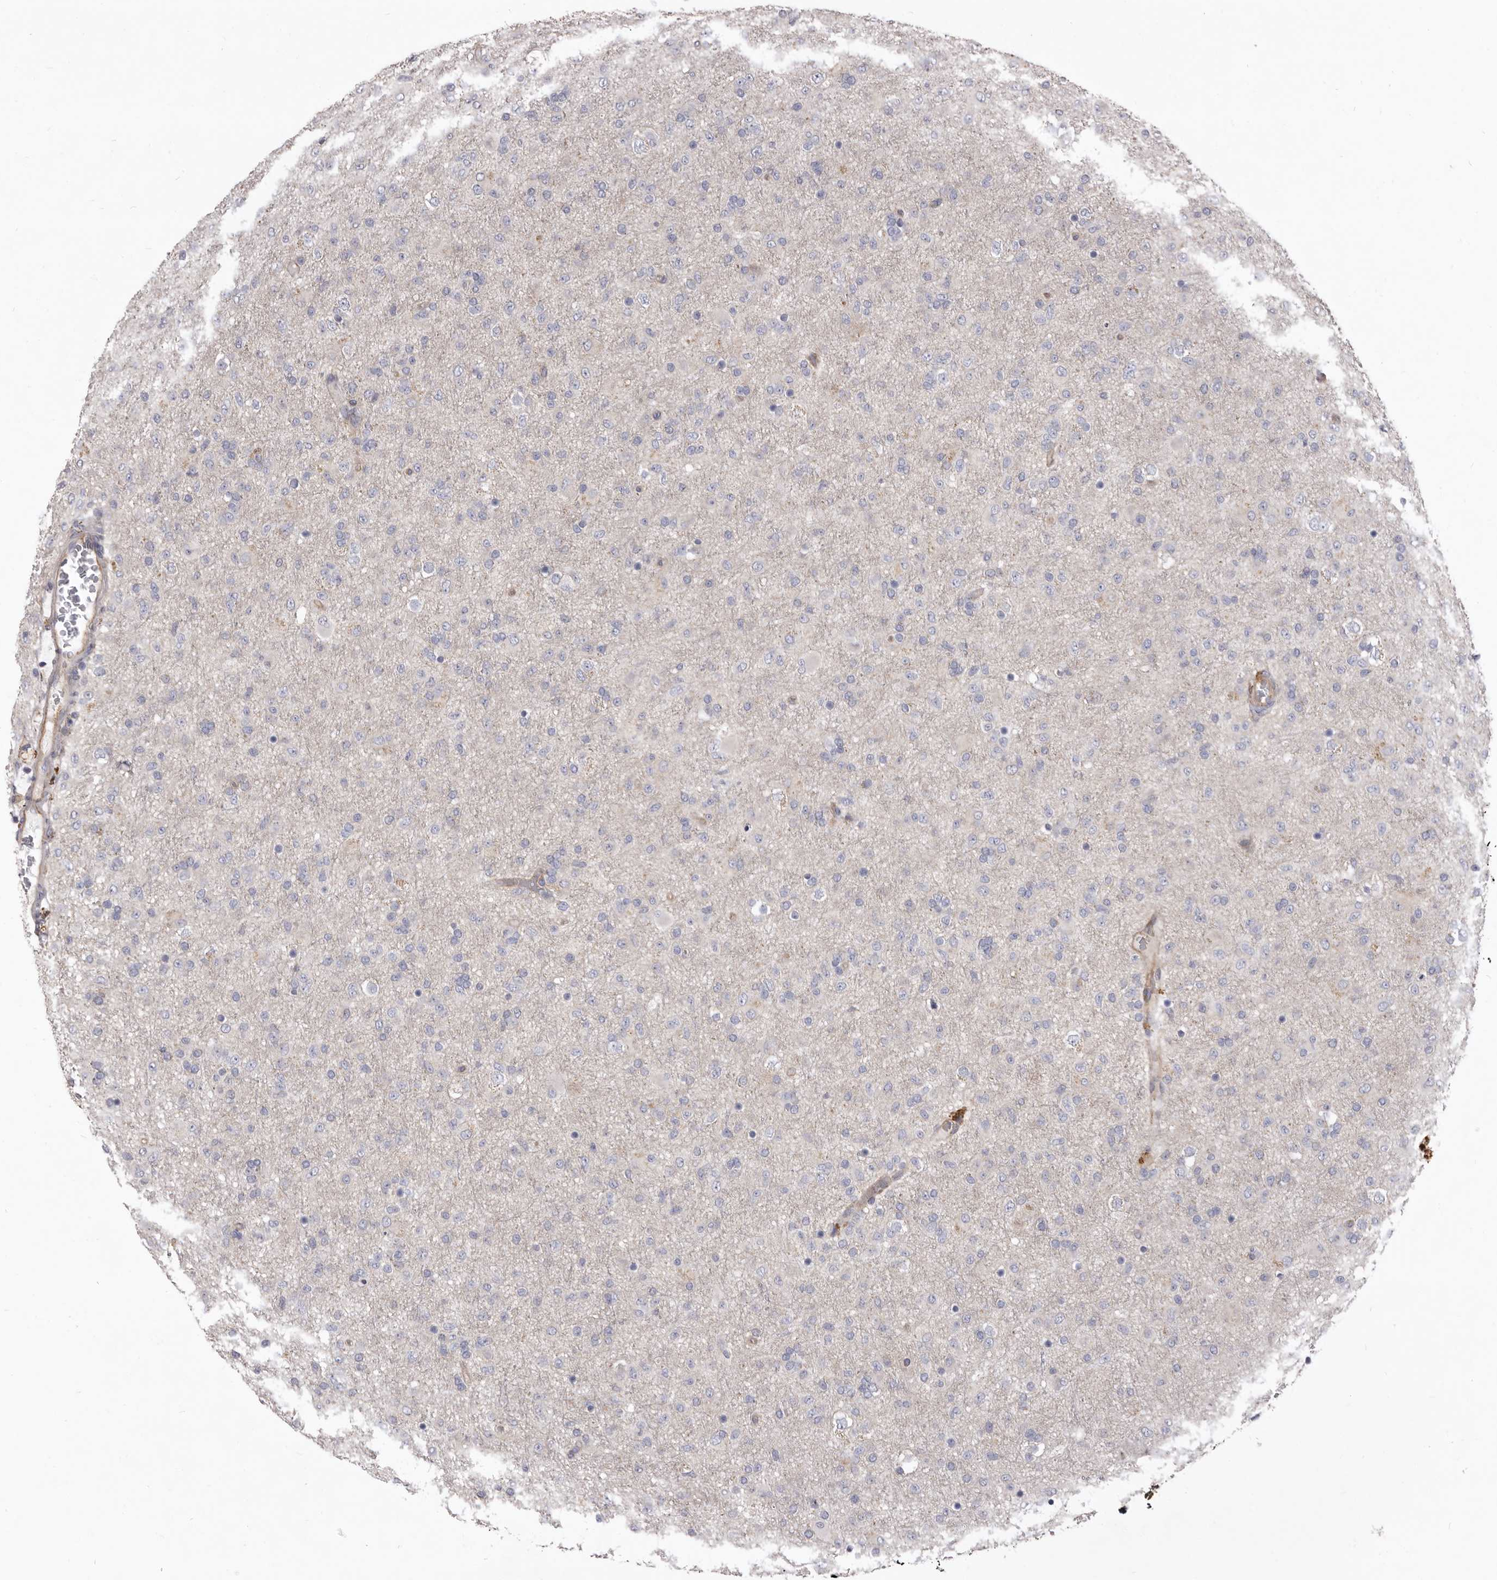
{"staining": {"intensity": "negative", "quantity": "none", "location": "none"}, "tissue": "glioma", "cell_type": "Tumor cells", "image_type": "cancer", "snomed": [{"axis": "morphology", "description": "Glioma, malignant, Low grade"}, {"axis": "topography", "description": "Brain"}], "caption": "Histopathology image shows no protein positivity in tumor cells of low-grade glioma (malignant) tissue.", "gene": "FMO2", "patient": {"sex": "male", "age": 65}}